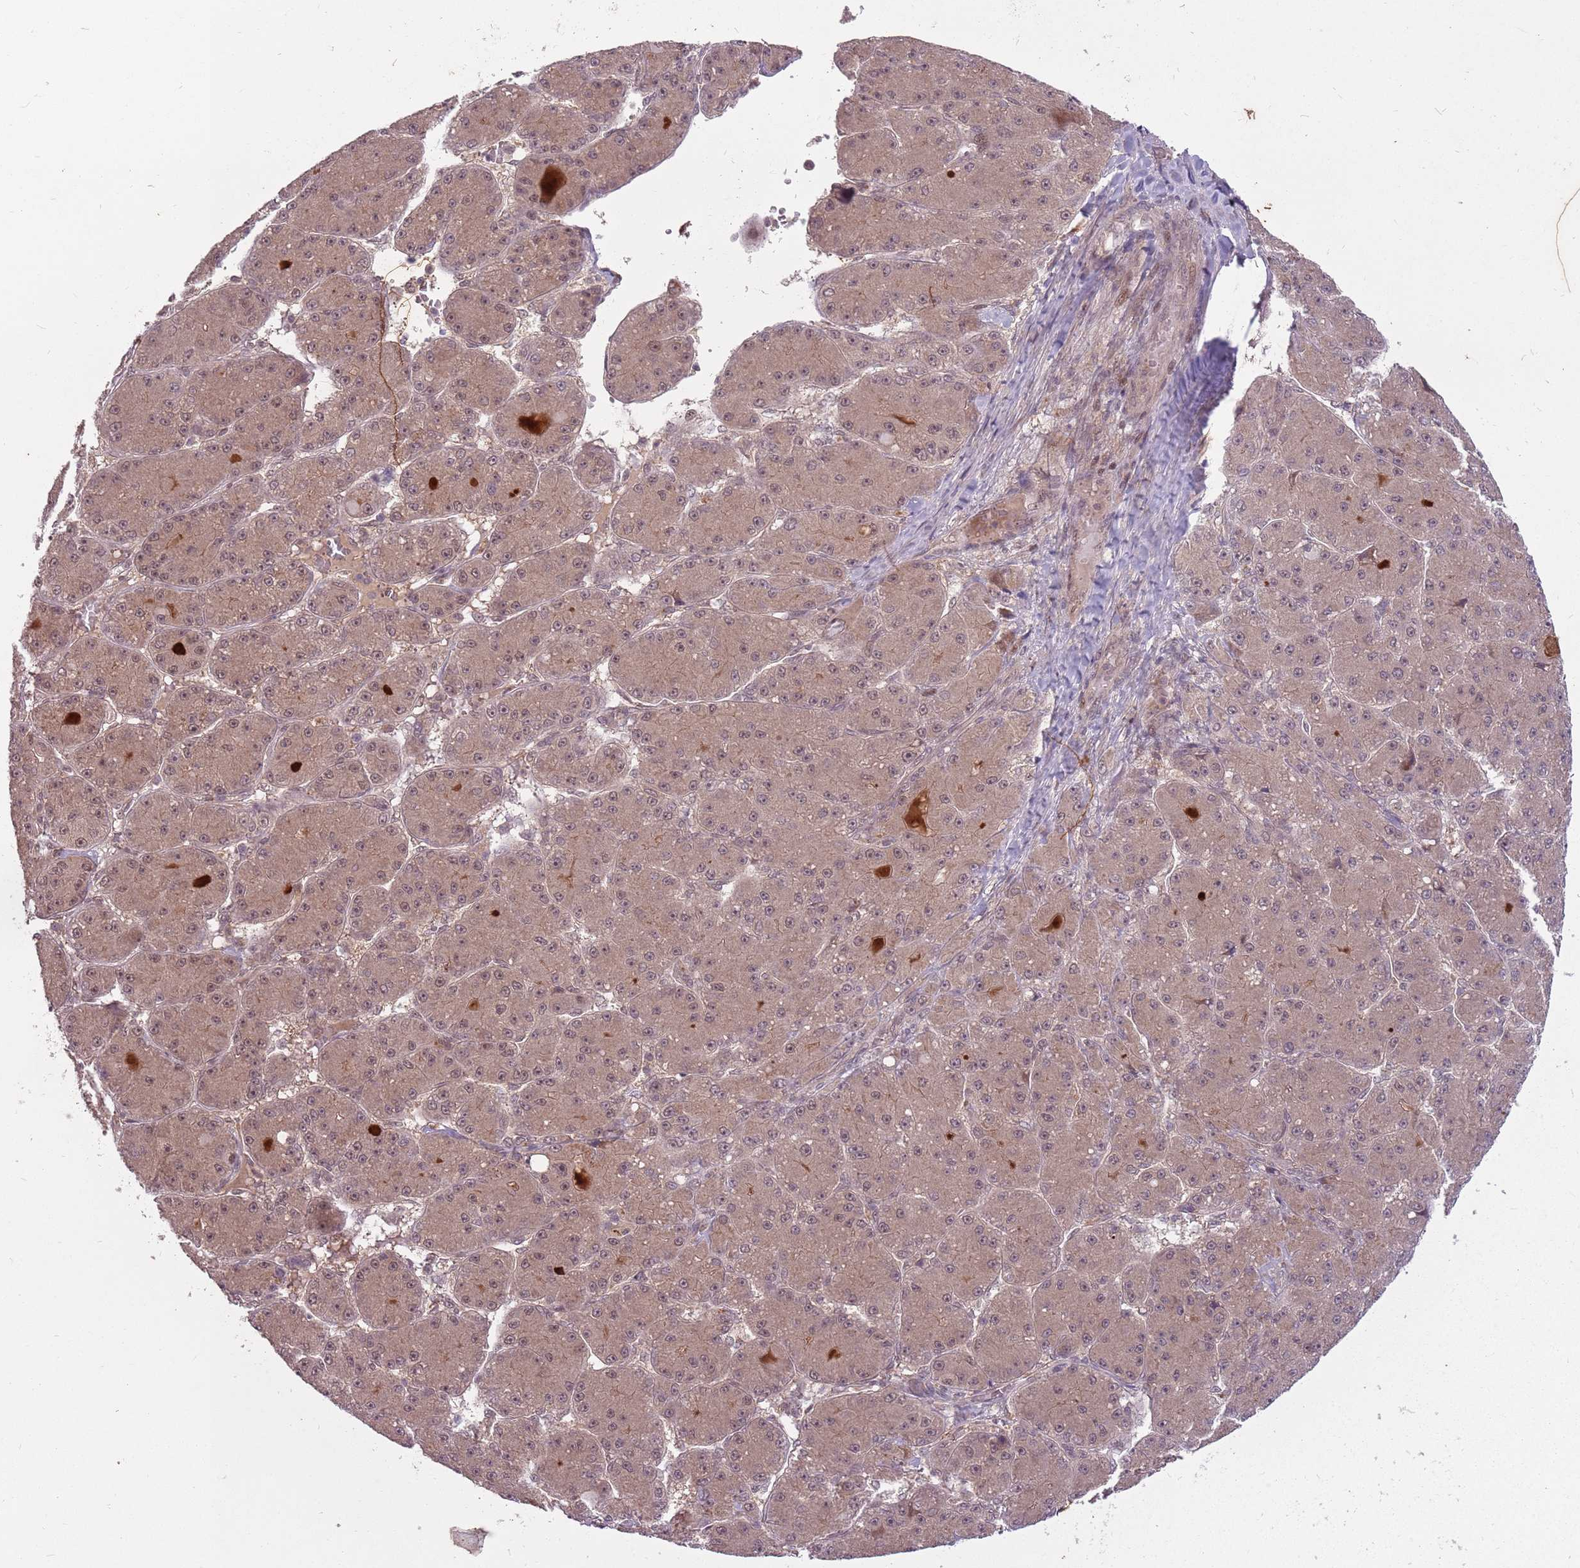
{"staining": {"intensity": "weak", "quantity": ">75%", "location": "cytoplasmic/membranous,nuclear"}, "tissue": "liver cancer", "cell_type": "Tumor cells", "image_type": "cancer", "snomed": [{"axis": "morphology", "description": "Carcinoma, Hepatocellular, NOS"}, {"axis": "topography", "description": "Liver"}], "caption": "The immunohistochemical stain shows weak cytoplasmic/membranous and nuclear expression in tumor cells of hepatocellular carcinoma (liver) tissue.", "gene": "ADAMTS3", "patient": {"sex": "male", "age": 67}}